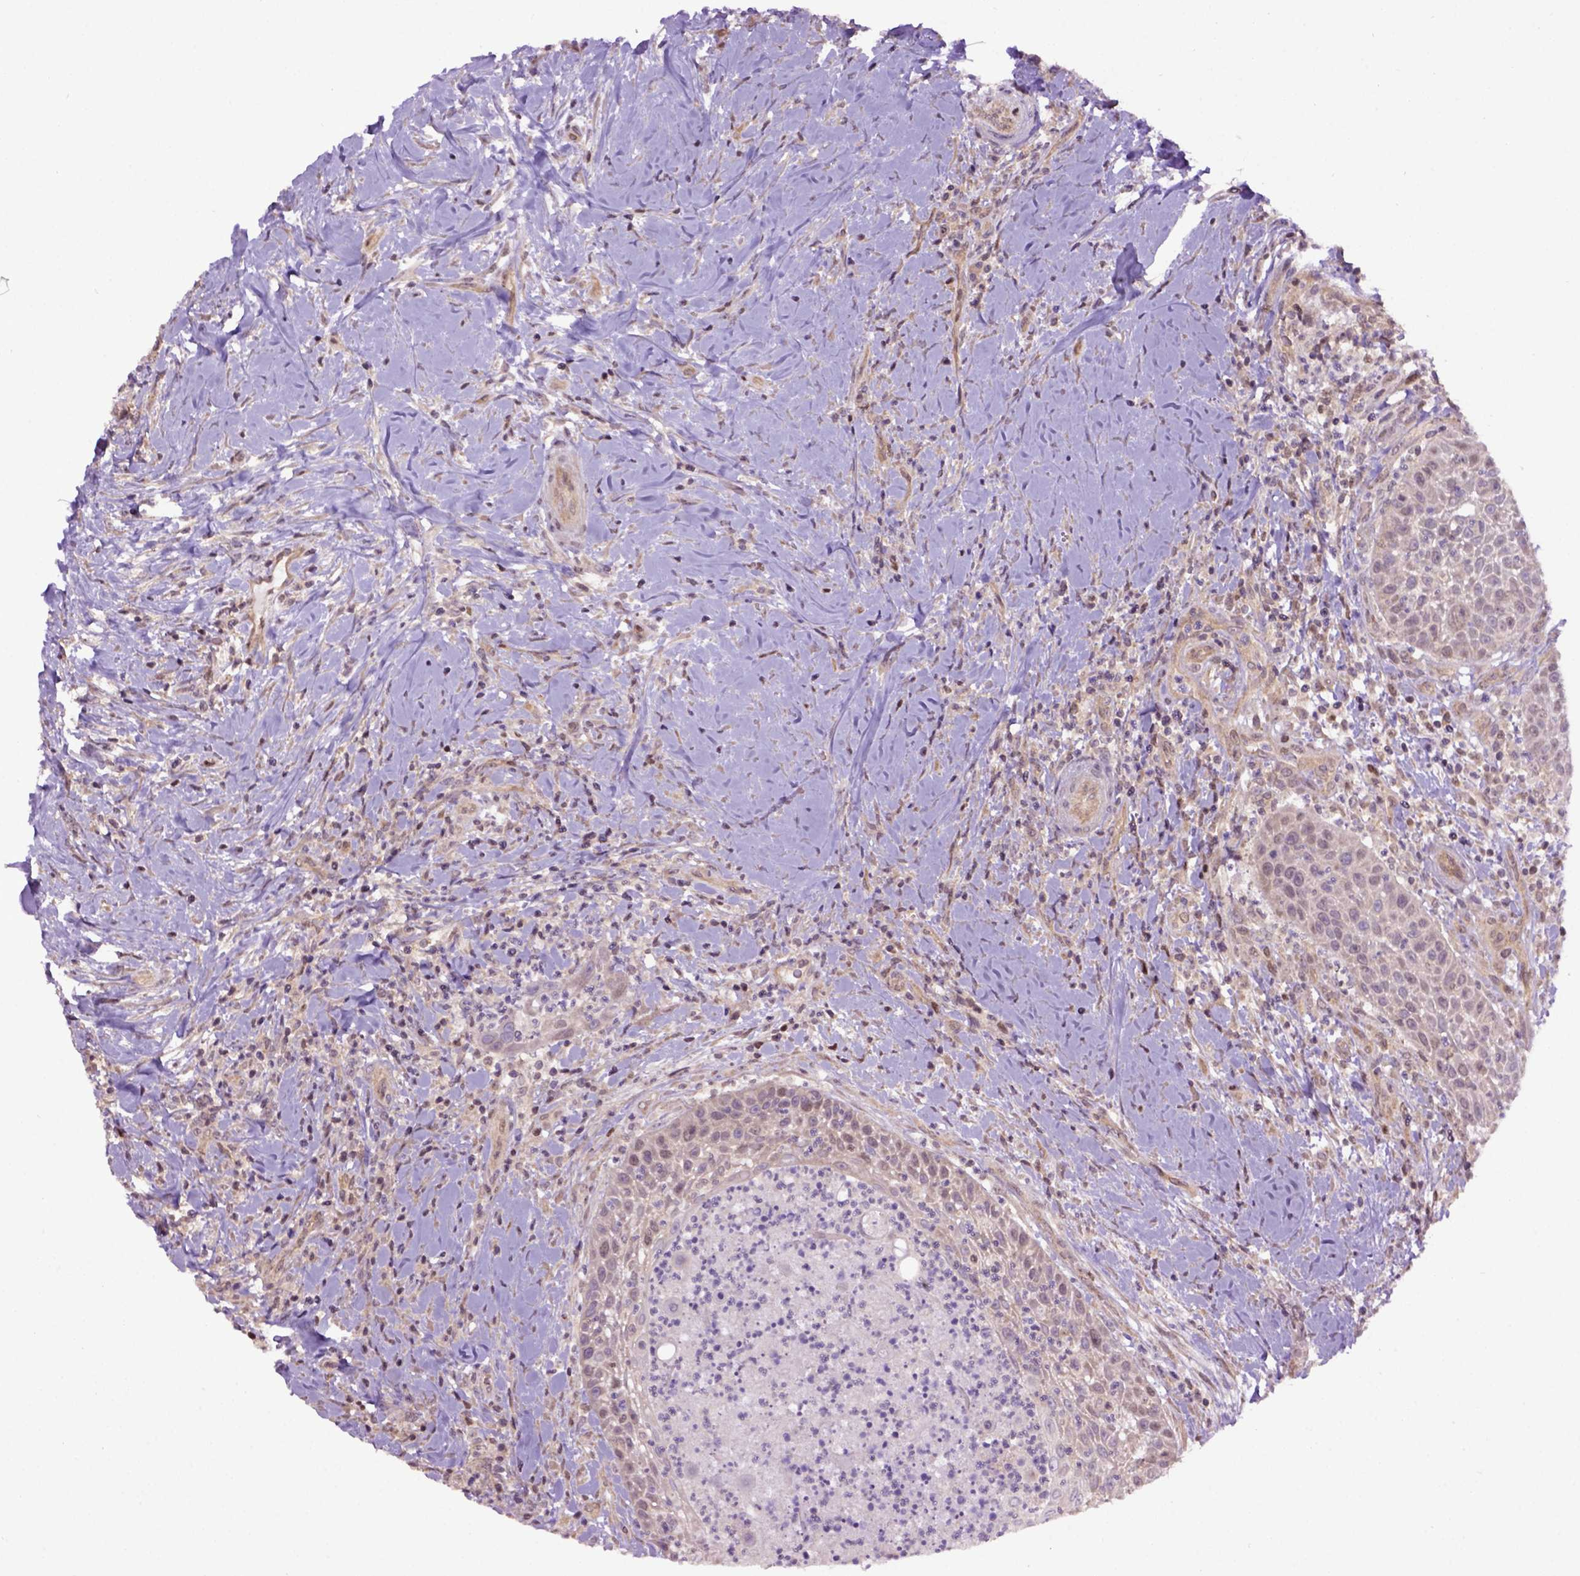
{"staining": {"intensity": "weak", "quantity": "25%-75%", "location": "cytoplasmic/membranous,nuclear"}, "tissue": "head and neck cancer", "cell_type": "Tumor cells", "image_type": "cancer", "snomed": [{"axis": "morphology", "description": "Squamous cell carcinoma, NOS"}, {"axis": "topography", "description": "Head-Neck"}], "caption": "Immunohistochemical staining of human head and neck squamous cell carcinoma demonstrates weak cytoplasmic/membranous and nuclear protein positivity in about 25%-75% of tumor cells. (DAB (3,3'-diaminobenzidine) IHC with brightfield microscopy, high magnification).", "gene": "WDR48", "patient": {"sex": "male", "age": 69}}